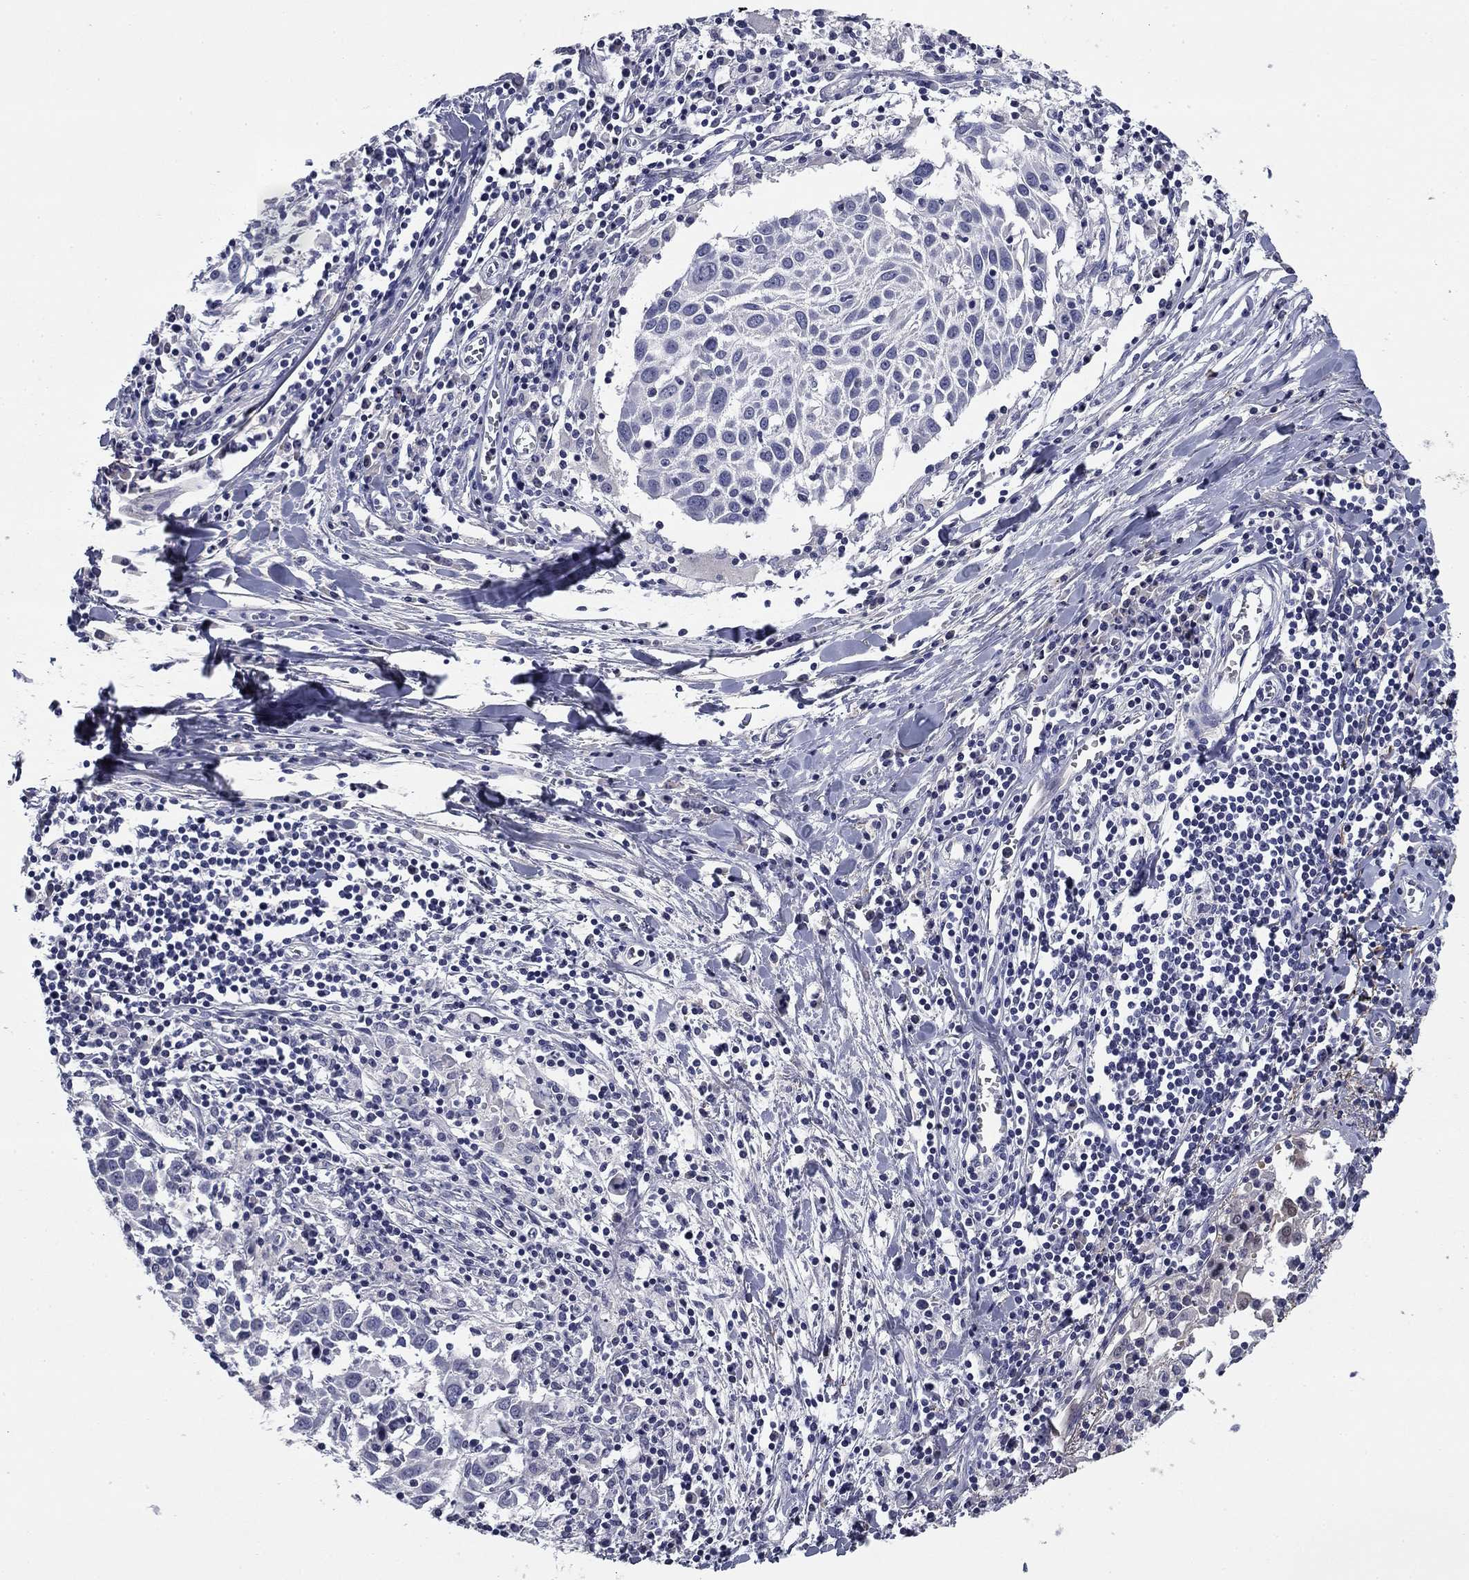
{"staining": {"intensity": "negative", "quantity": "none", "location": "none"}, "tissue": "lung cancer", "cell_type": "Tumor cells", "image_type": "cancer", "snomed": [{"axis": "morphology", "description": "Squamous cell carcinoma, NOS"}, {"axis": "topography", "description": "Lung"}], "caption": "The photomicrograph reveals no significant expression in tumor cells of lung cancer (squamous cell carcinoma).", "gene": "REXO5", "patient": {"sex": "male", "age": 57}}